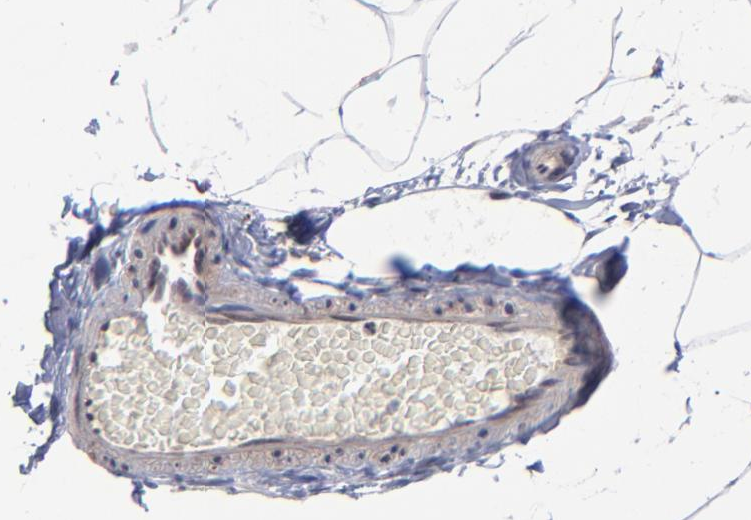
{"staining": {"intensity": "negative", "quantity": "none", "location": "none"}, "tissue": "adipose tissue", "cell_type": "Adipocytes", "image_type": "normal", "snomed": [{"axis": "morphology", "description": "Normal tissue, NOS"}, {"axis": "morphology", "description": "Duct carcinoma"}, {"axis": "topography", "description": "Breast"}, {"axis": "topography", "description": "Adipose tissue"}], "caption": "A histopathology image of adipose tissue stained for a protein shows no brown staining in adipocytes. Brightfield microscopy of IHC stained with DAB (3,3'-diaminobenzidine) (brown) and hematoxylin (blue), captured at high magnification.", "gene": "ZNF419", "patient": {"sex": "female", "age": 37}}